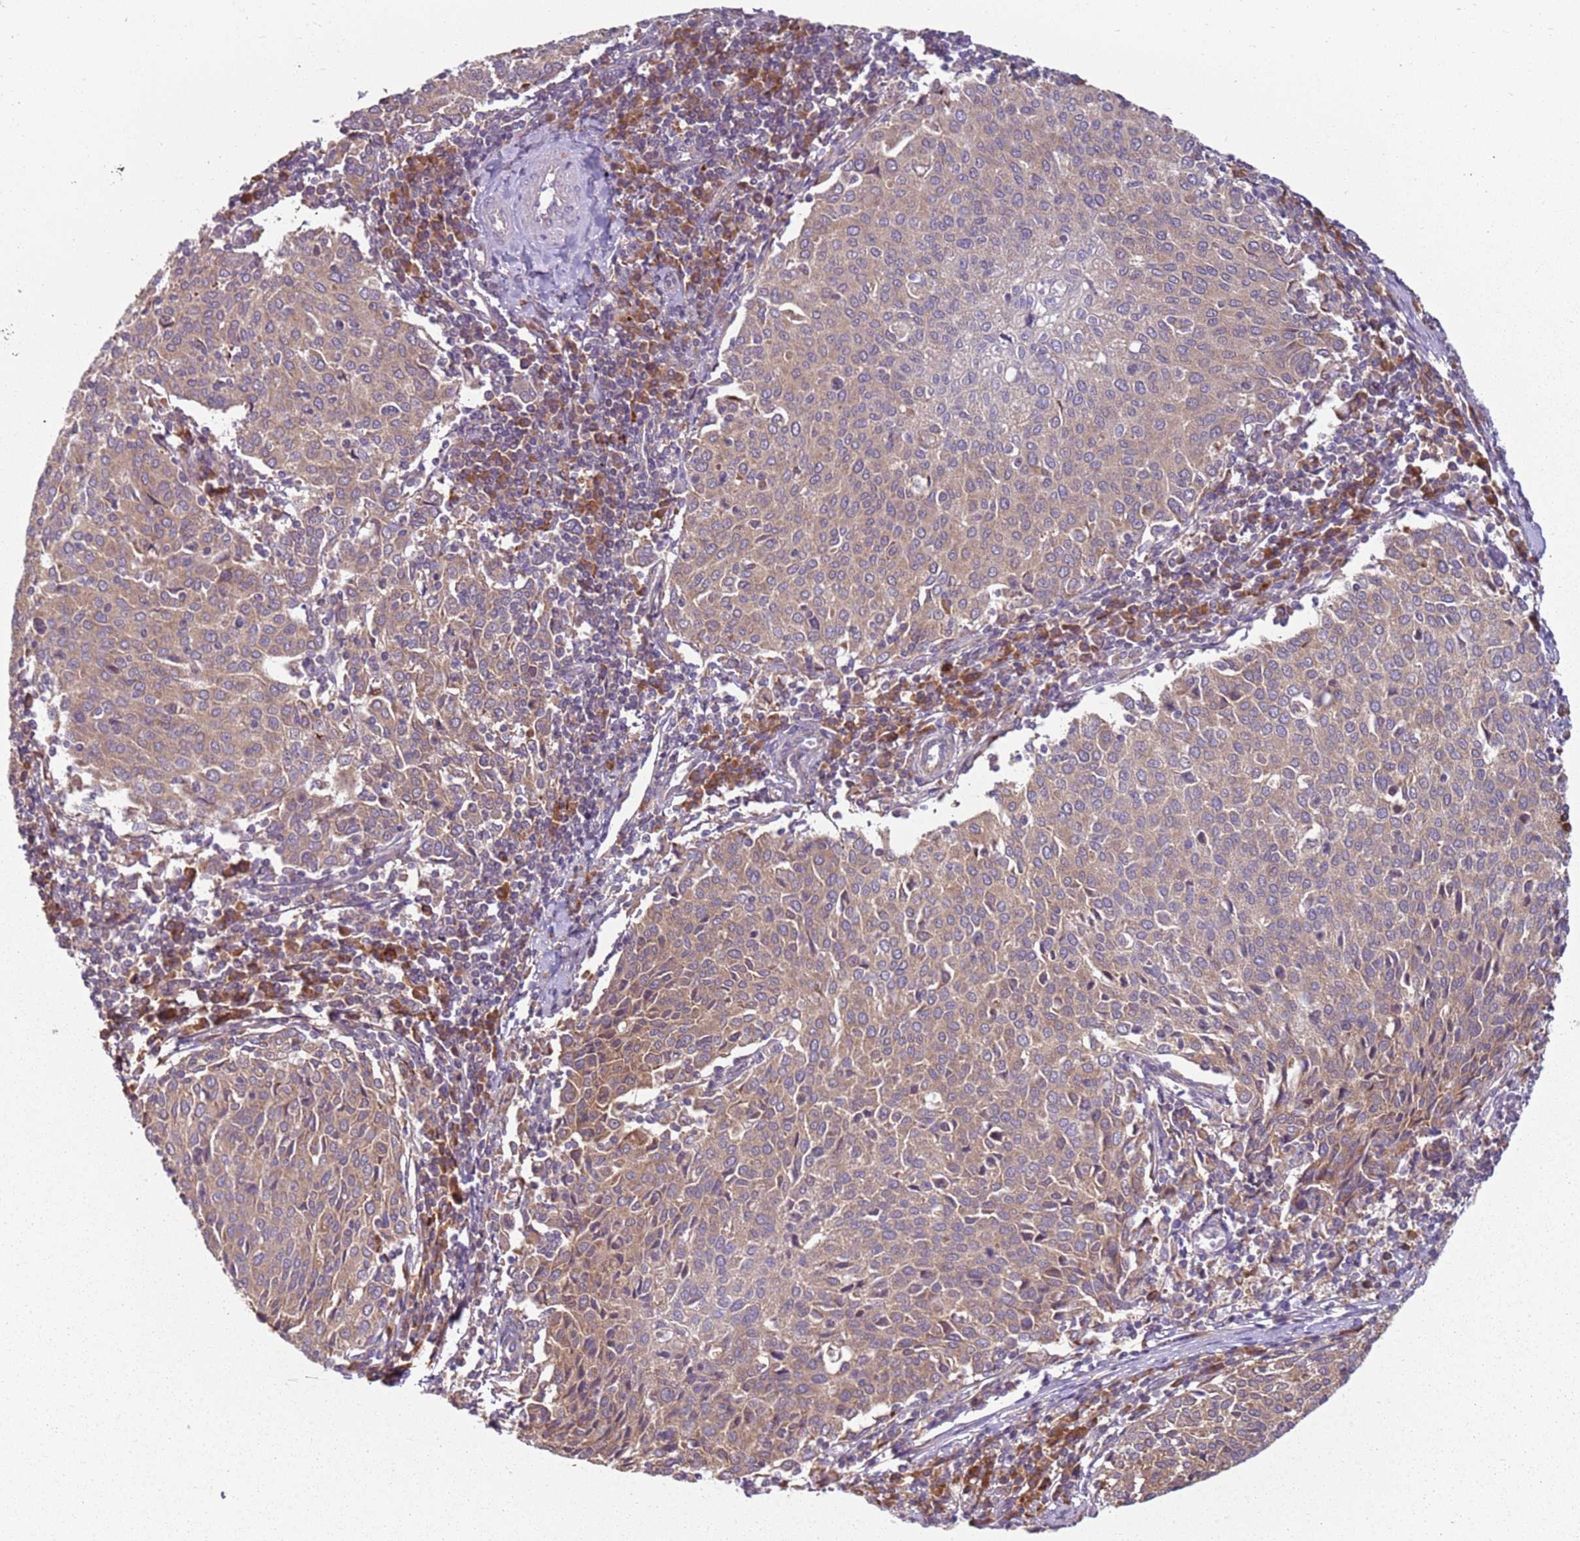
{"staining": {"intensity": "weak", "quantity": ">75%", "location": "cytoplasmic/membranous"}, "tissue": "cervical cancer", "cell_type": "Tumor cells", "image_type": "cancer", "snomed": [{"axis": "morphology", "description": "Squamous cell carcinoma, NOS"}, {"axis": "topography", "description": "Cervix"}], "caption": "Immunohistochemistry (IHC) (DAB) staining of human cervical cancer (squamous cell carcinoma) exhibits weak cytoplasmic/membranous protein staining in about >75% of tumor cells.", "gene": "RPS28", "patient": {"sex": "female", "age": 46}}